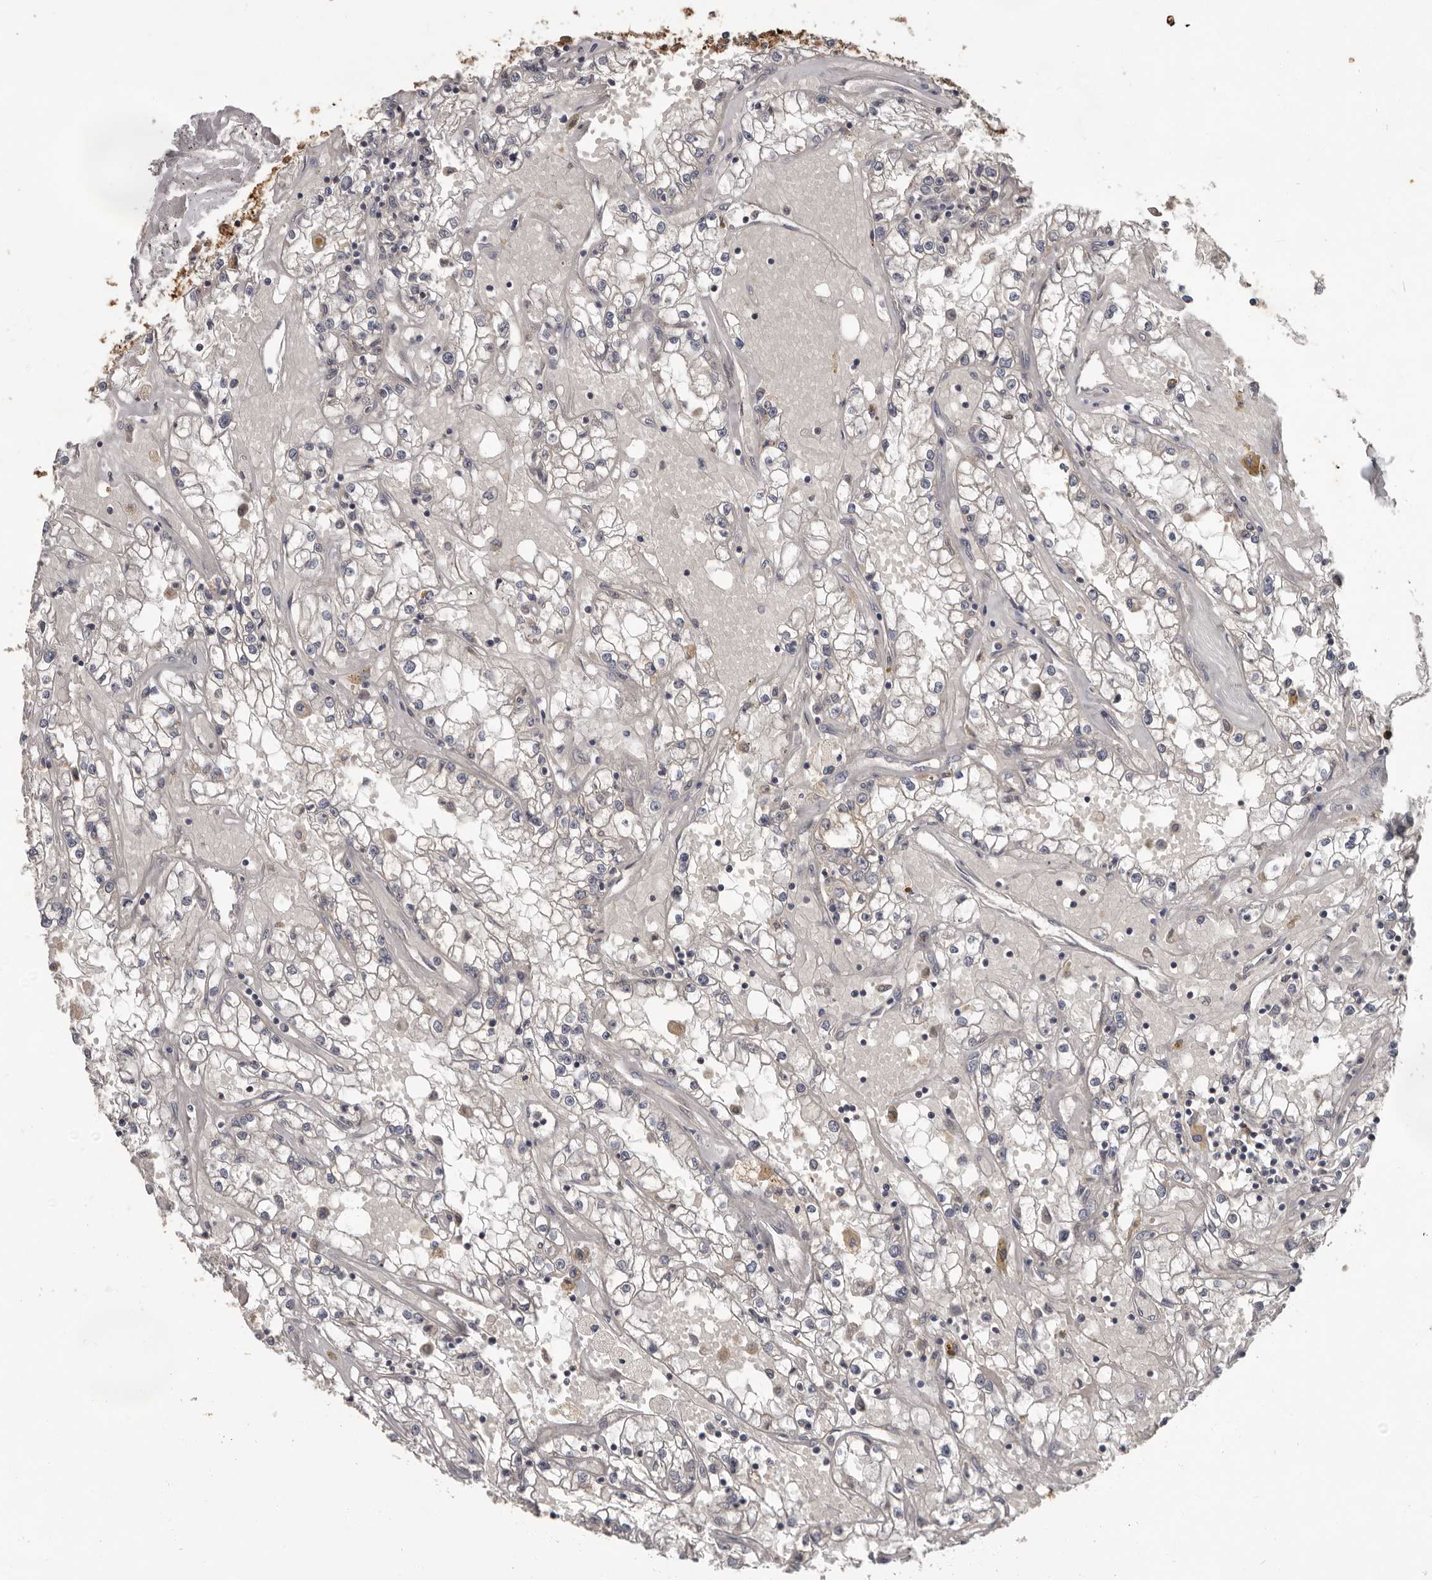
{"staining": {"intensity": "negative", "quantity": "none", "location": "none"}, "tissue": "renal cancer", "cell_type": "Tumor cells", "image_type": "cancer", "snomed": [{"axis": "morphology", "description": "Adenocarcinoma, NOS"}, {"axis": "topography", "description": "Kidney"}], "caption": "An image of renal cancer stained for a protein demonstrates no brown staining in tumor cells.", "gene": "MTF1", "patient": {"sex": "male", "age": 56}}